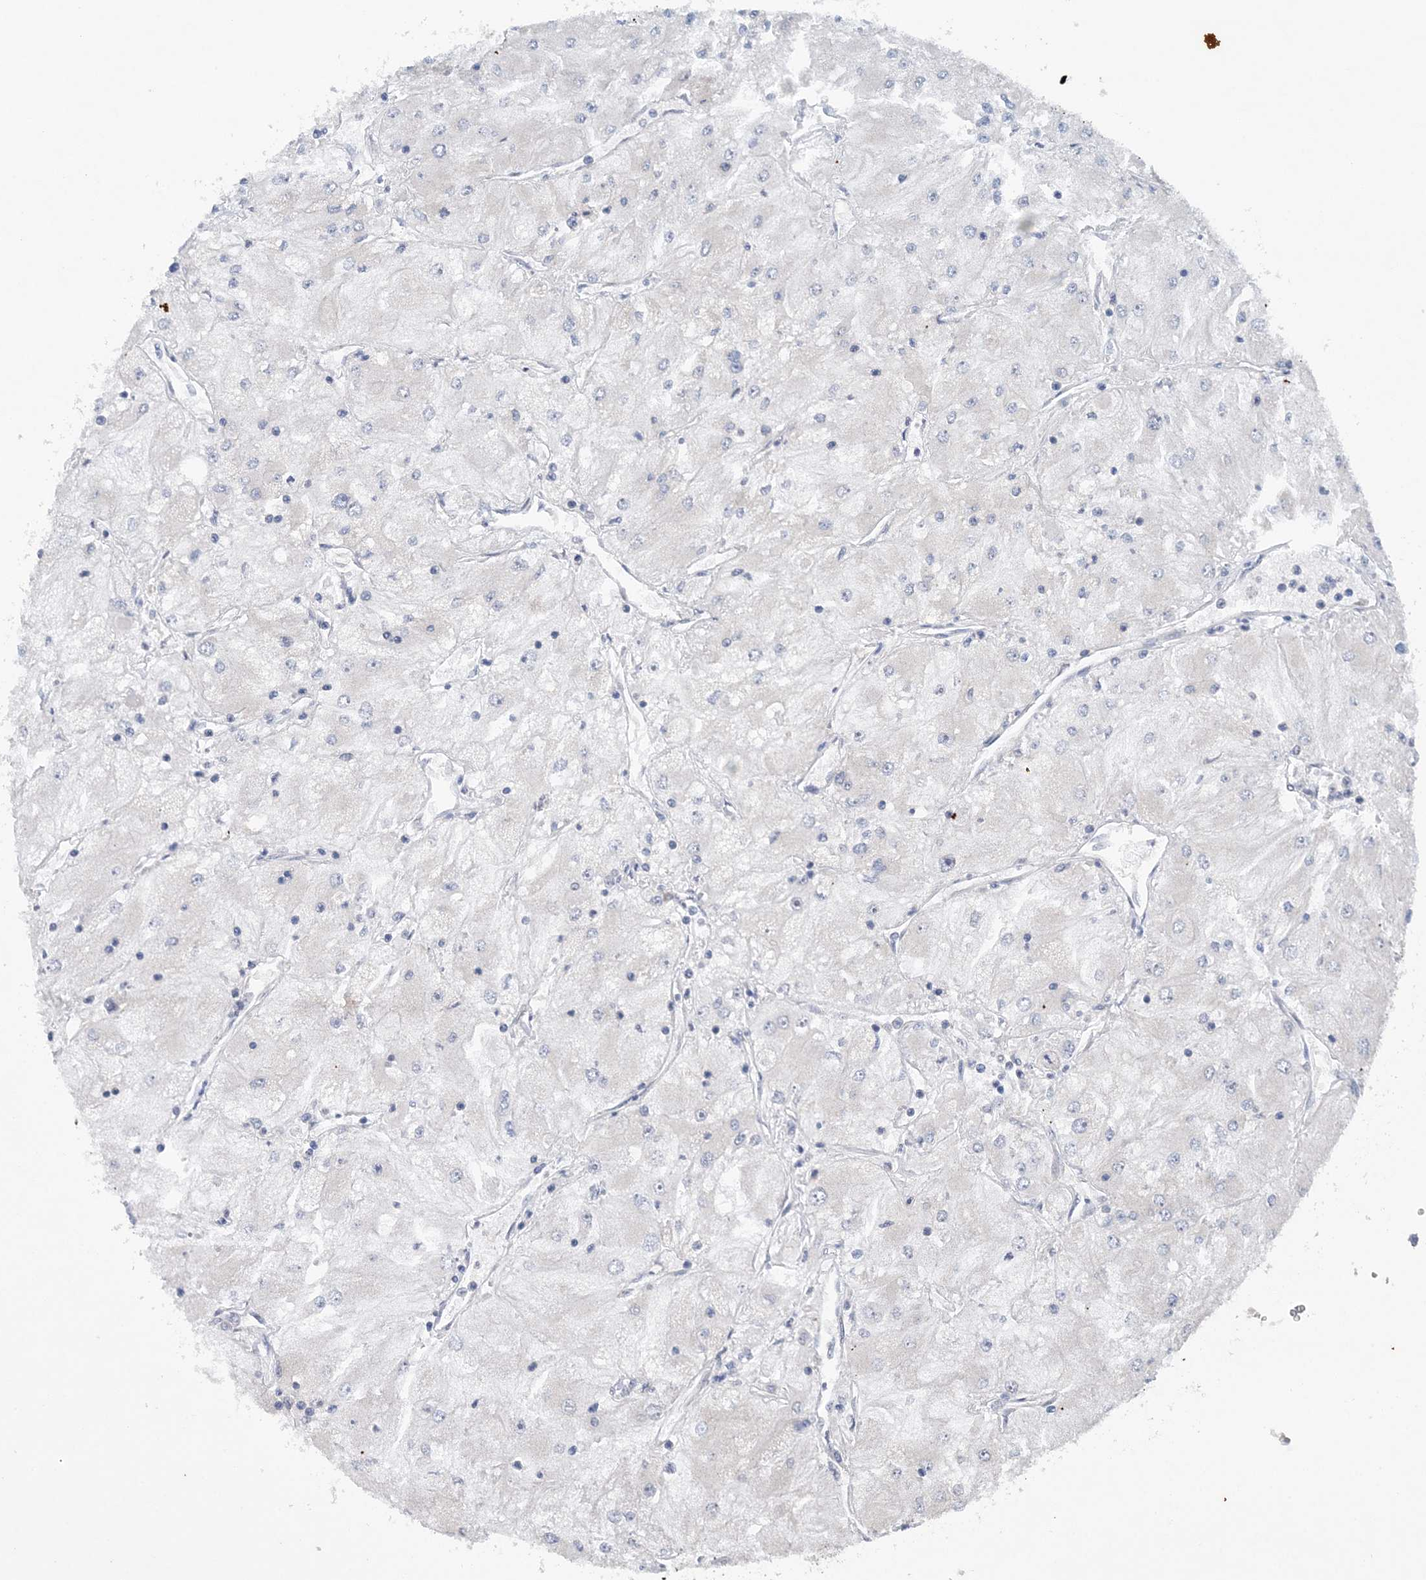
{"staining": {"intensity": "negative", "quantity": "none", "location": "none"}, "tissue": "renal cancer", "cell_type": "Tumor cells", "image_type": "cancer", "snomed": [{"axis": "morphology", "description": "Adenocarcinoma, NOS"}, {"axis": "topography", "description": "Kidney"}], "caption": "Renal cancer (adenocarcinoma) was stained to show a protein in brown. There is no significant expression in tumor cells. (DAB (3,3'-diaminobenzidine) IHC, high magnification).", "gene": "COPE", "patient": {"sex": "male", "age": 80}}